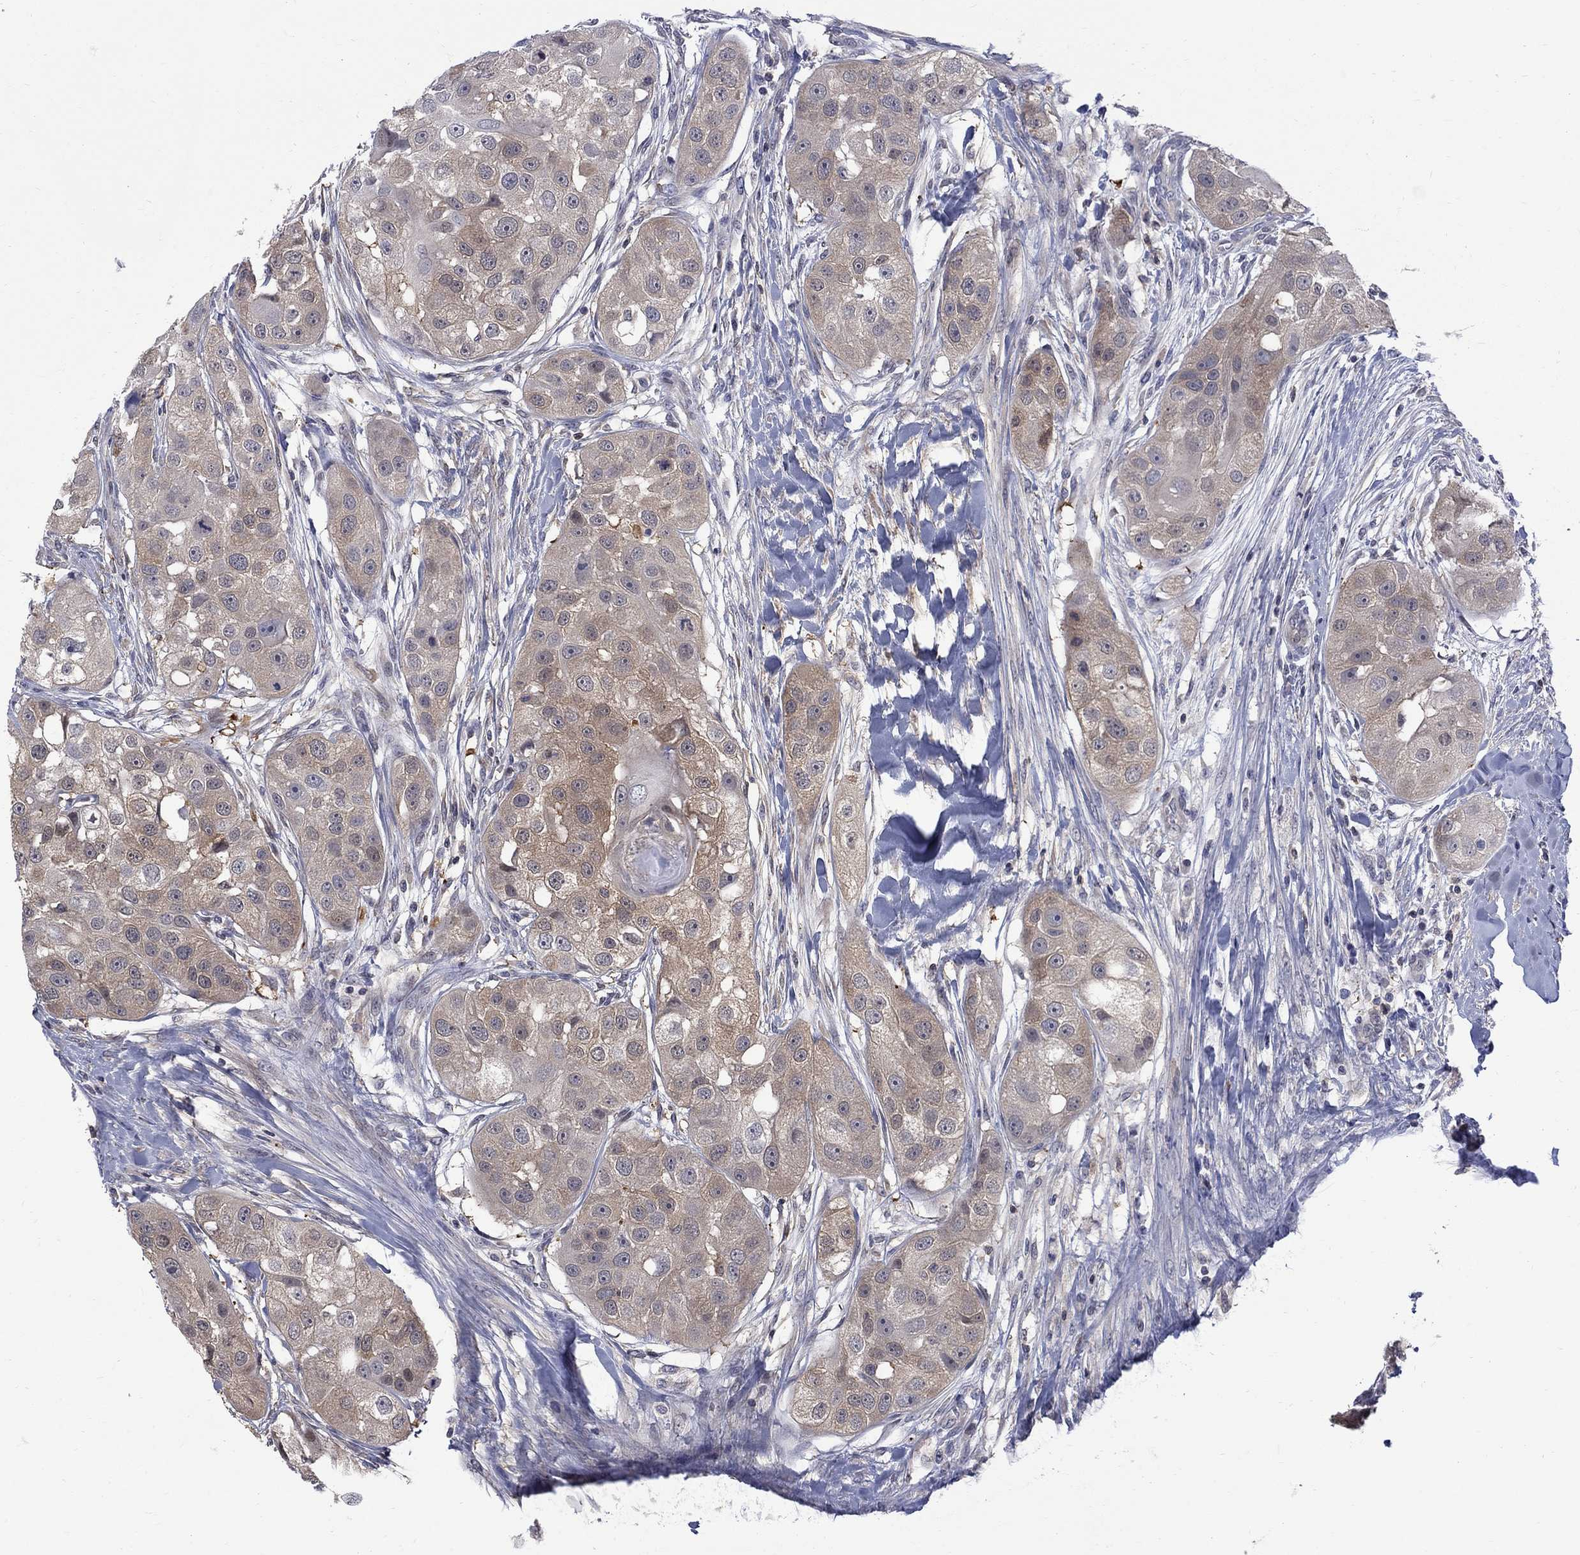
{"staining": {"intensity": "weak", "quantity": ">75%", "location": "cytoplasmic/membranous"}, "tissue": "head and neck cancer", "cell_type": "Tumor cells", "image_type": "cancer", "snomed": [{"axis": "morphology", "description": "Normal tissue, NOS"}, {"axis": "morphology", "description": "Squamous cell carcinoma, NOS"}, {"axis": "topography", "description": "Skeletal muscle"}, {"axis": "topography", "description": "Head-Neck"}], "caption": "The histopathology image demonstrates staining of squamous cell carcinoma (head and neck), revealing weak cytoplasmic/membranous protein positivity (brown color) within tumor cells. (brown staining indicates protein expression, while blue staining denotes nuclei).", "gene": "HKDC1", "patient": {"sex": "male", "age": 51}}